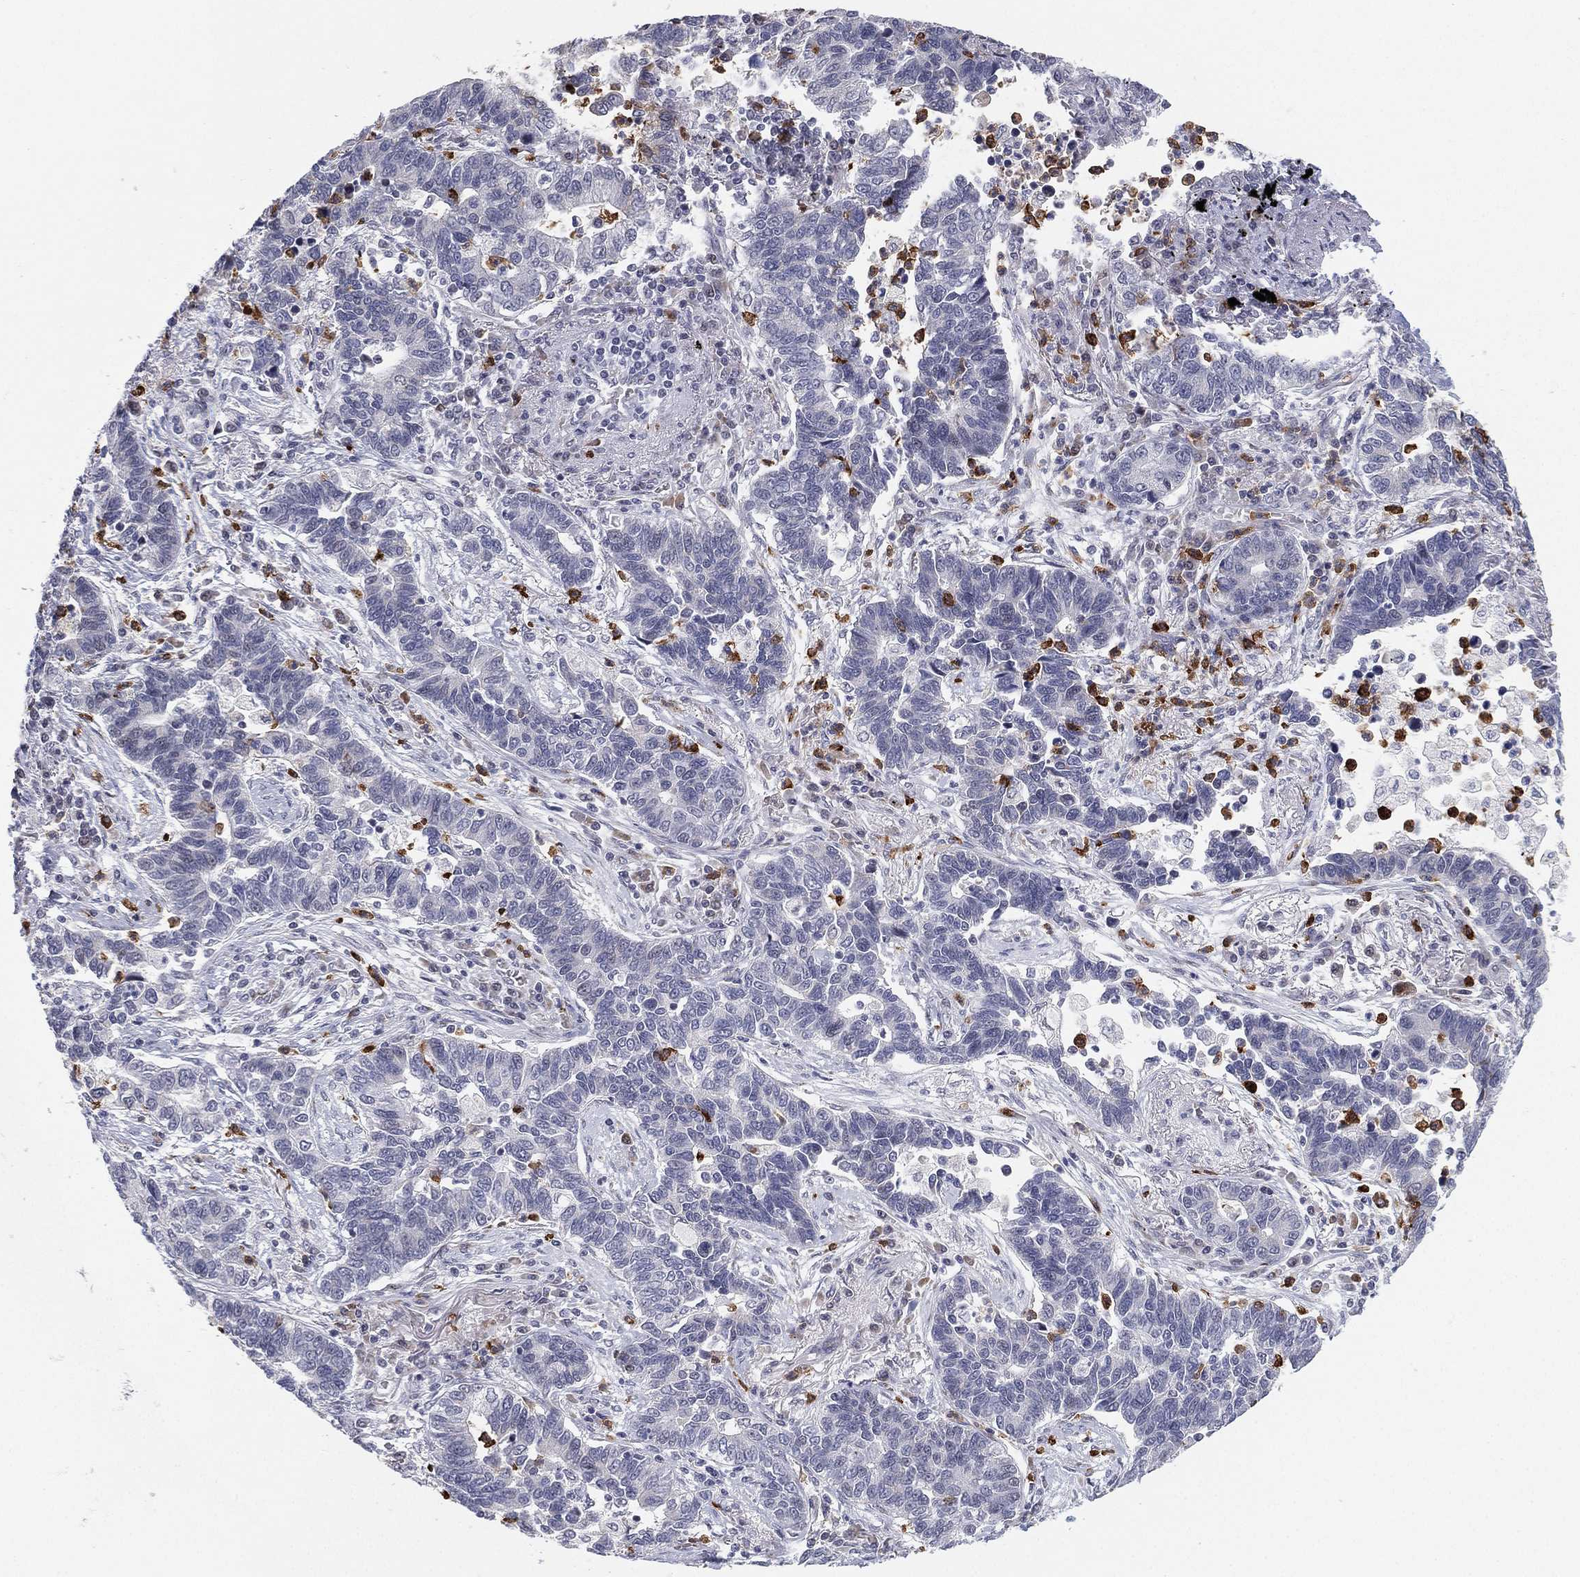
{"staining": {"intensity": "negative", "quantity": "none", "location": "none"}, "tissue": "lung cancer", "cell_type": "Tumor cells", "image_type": "cancer", "snomed": [{"axis": "morphology", "description": "Adenocarcinoma, NOS"}, {"axis": "topography", "description": "Lung"}], "caption": "This is a photomicrograph of immunohistochemistry staining of lung adenocarcinoma, which shows no staining in tumor cells.", "gene": "CD177", "patient": {"sex": "female", "age": 57}}